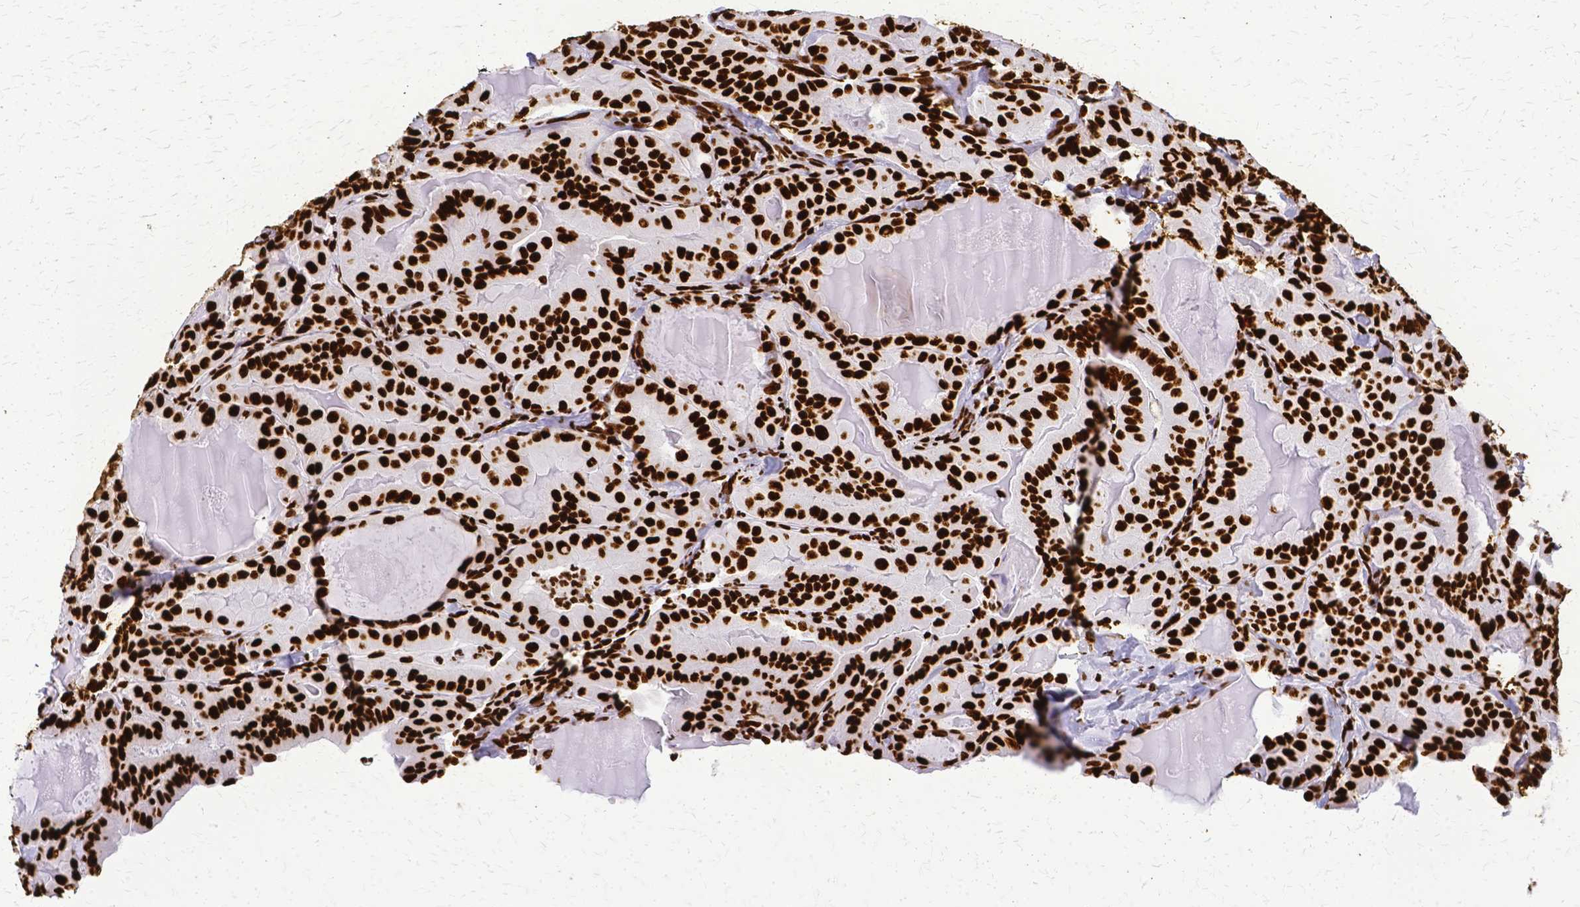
{"staining": {"intensity": "strong", "quantity": ">75%", "location": "nuclear"}, "tissue": "thyroid cancer", "cell_type": "Tumor cells", "image_type": "cancer", "snomed": [{"axis": "morphology", "description": "Papillary adenocarcinoma, NOS"}, {"axis": "topography", "description": "Thyroid gland"}], "caption": "Thyroid papillary adenocarcinoma stained with a protein marker shows strong staining in tumor cells.", "gene": "SFPQ", "patient": {"sex": "female", "age": 68}}